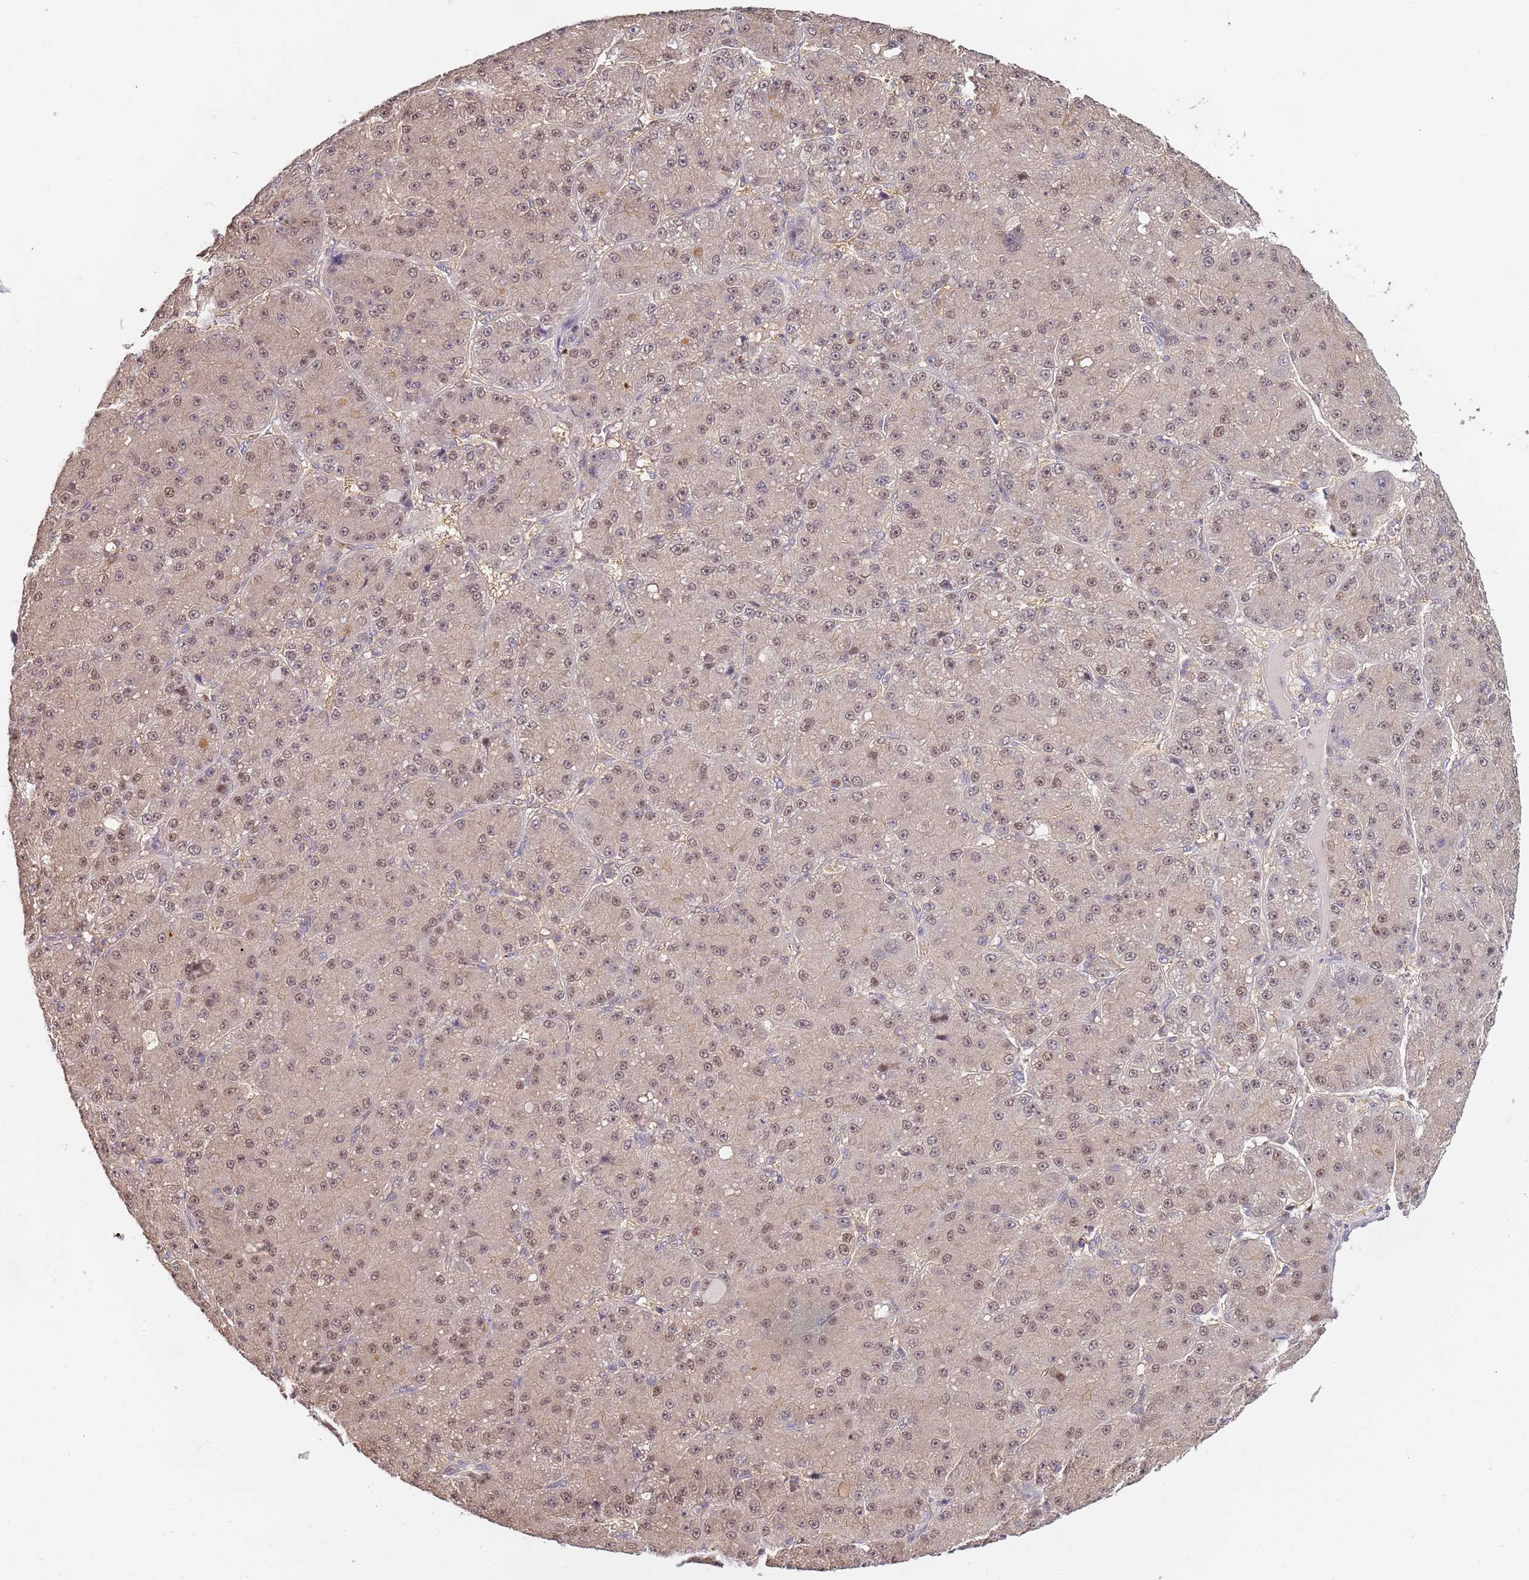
{"staining": {"intensity": "weak", "quantity": "25%-75%", "location": "nuclear"}, "tissue": "liver cancer", "cell_type": "Tumor cells", "image_type": "cancer", "snomed": [{"axis": "morphology", "description": "Carcinoma, Hepatocellular, NOS"}, {"axis": "topography", "description": "Liver"}], "caption": "Brown immunohistochemical staining in human hepatocellular carcinoma (liver) exhibits weak nuclear expression in about 25%-75% of tumor cells.", "gene": "GSTO2", "patient": {"sex": "male", "age": 67}}